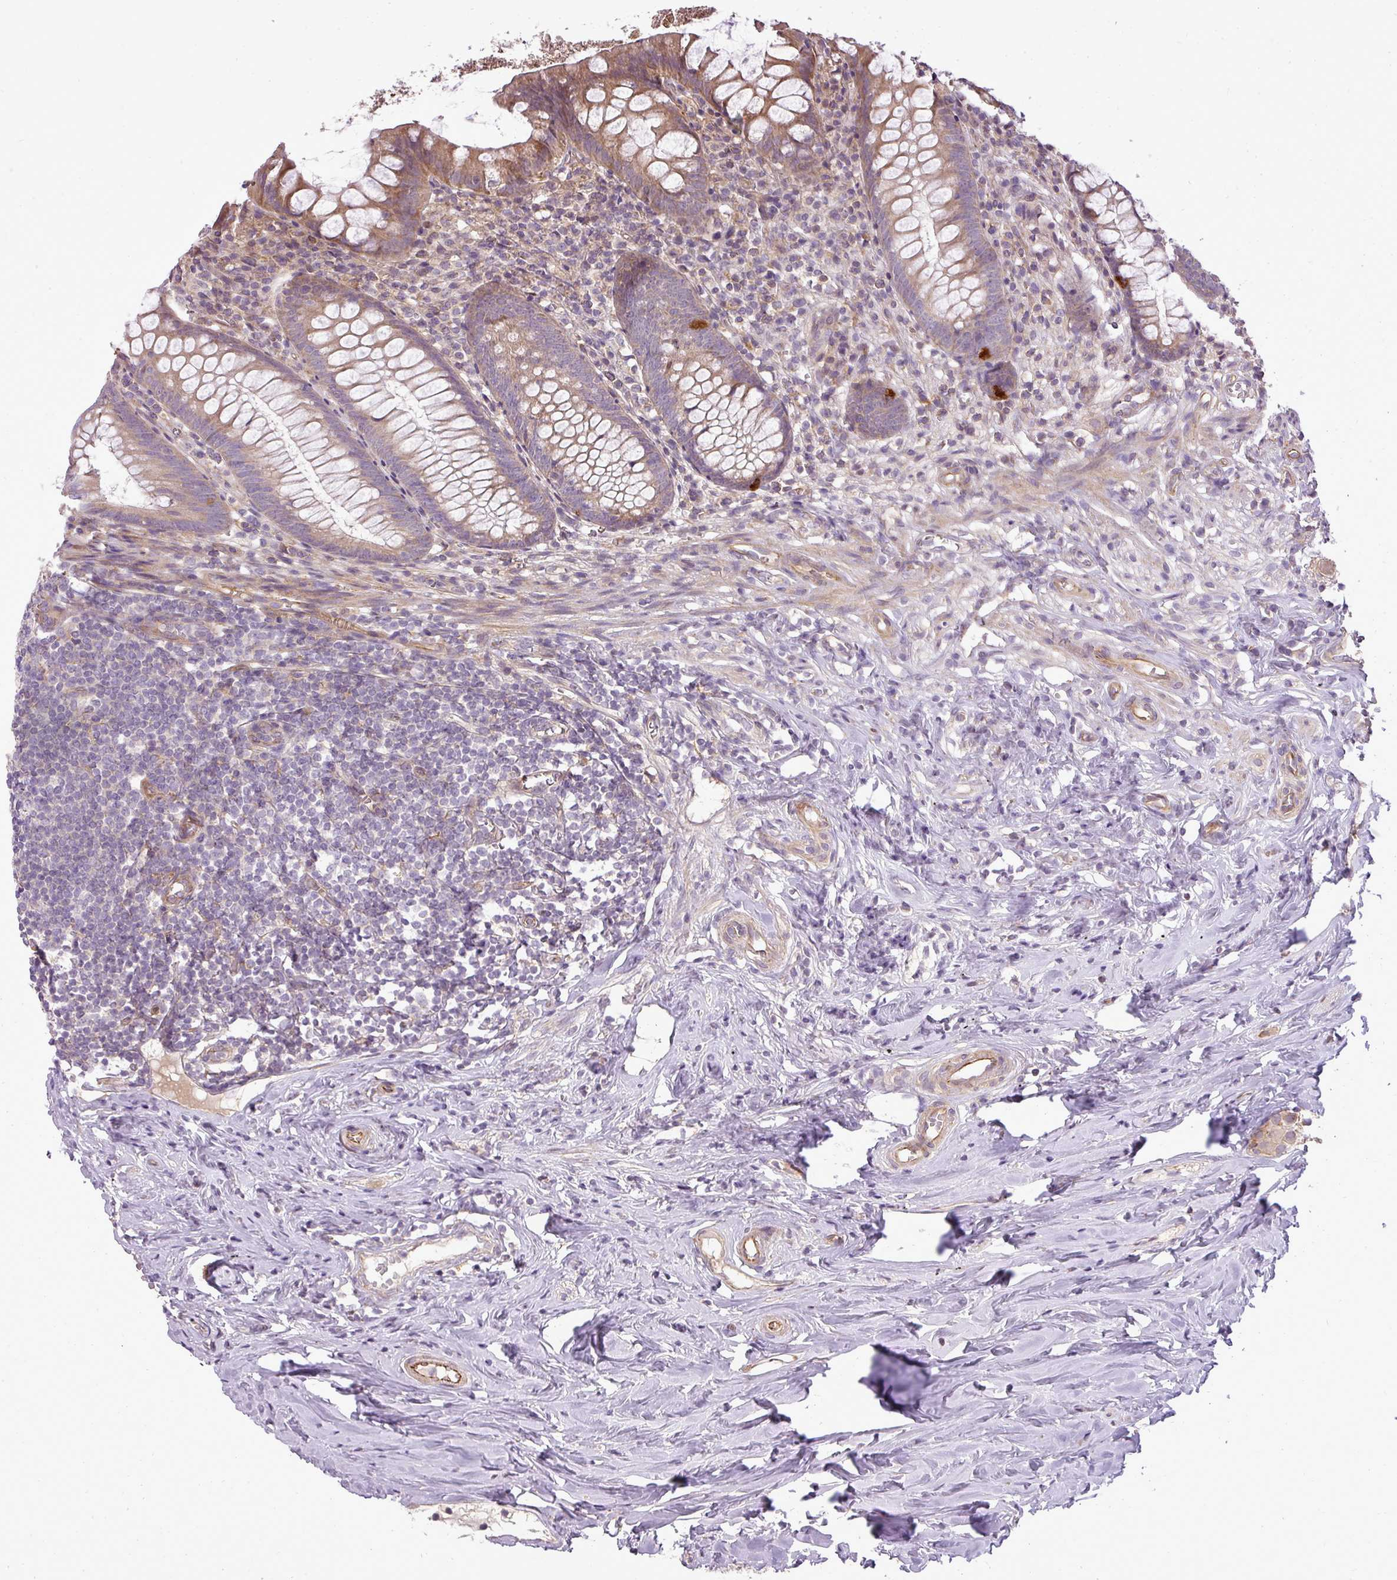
{"staining": {"intensity": "moderate", "quantity": "25%-75%", "location": "cytoplasmic/membranous"}, "tissue": "appendix", "cell_type": "Glandular cells", "image_type": "normal", "snomed": [{"axis": "morphology", "description": "Normal tissue, NOS"}, {"axis": "topography", "description": "Appendix"}], "caption": "Immunohistochemistry (IHC) (DAB) staining of unremarkable human appendix displays moderate cytoplasmic/membranous protein expression in about 25%-75% of glandular cells.", "gene": "PDRG1", "patient": {"sex": "female", "age": 51}}